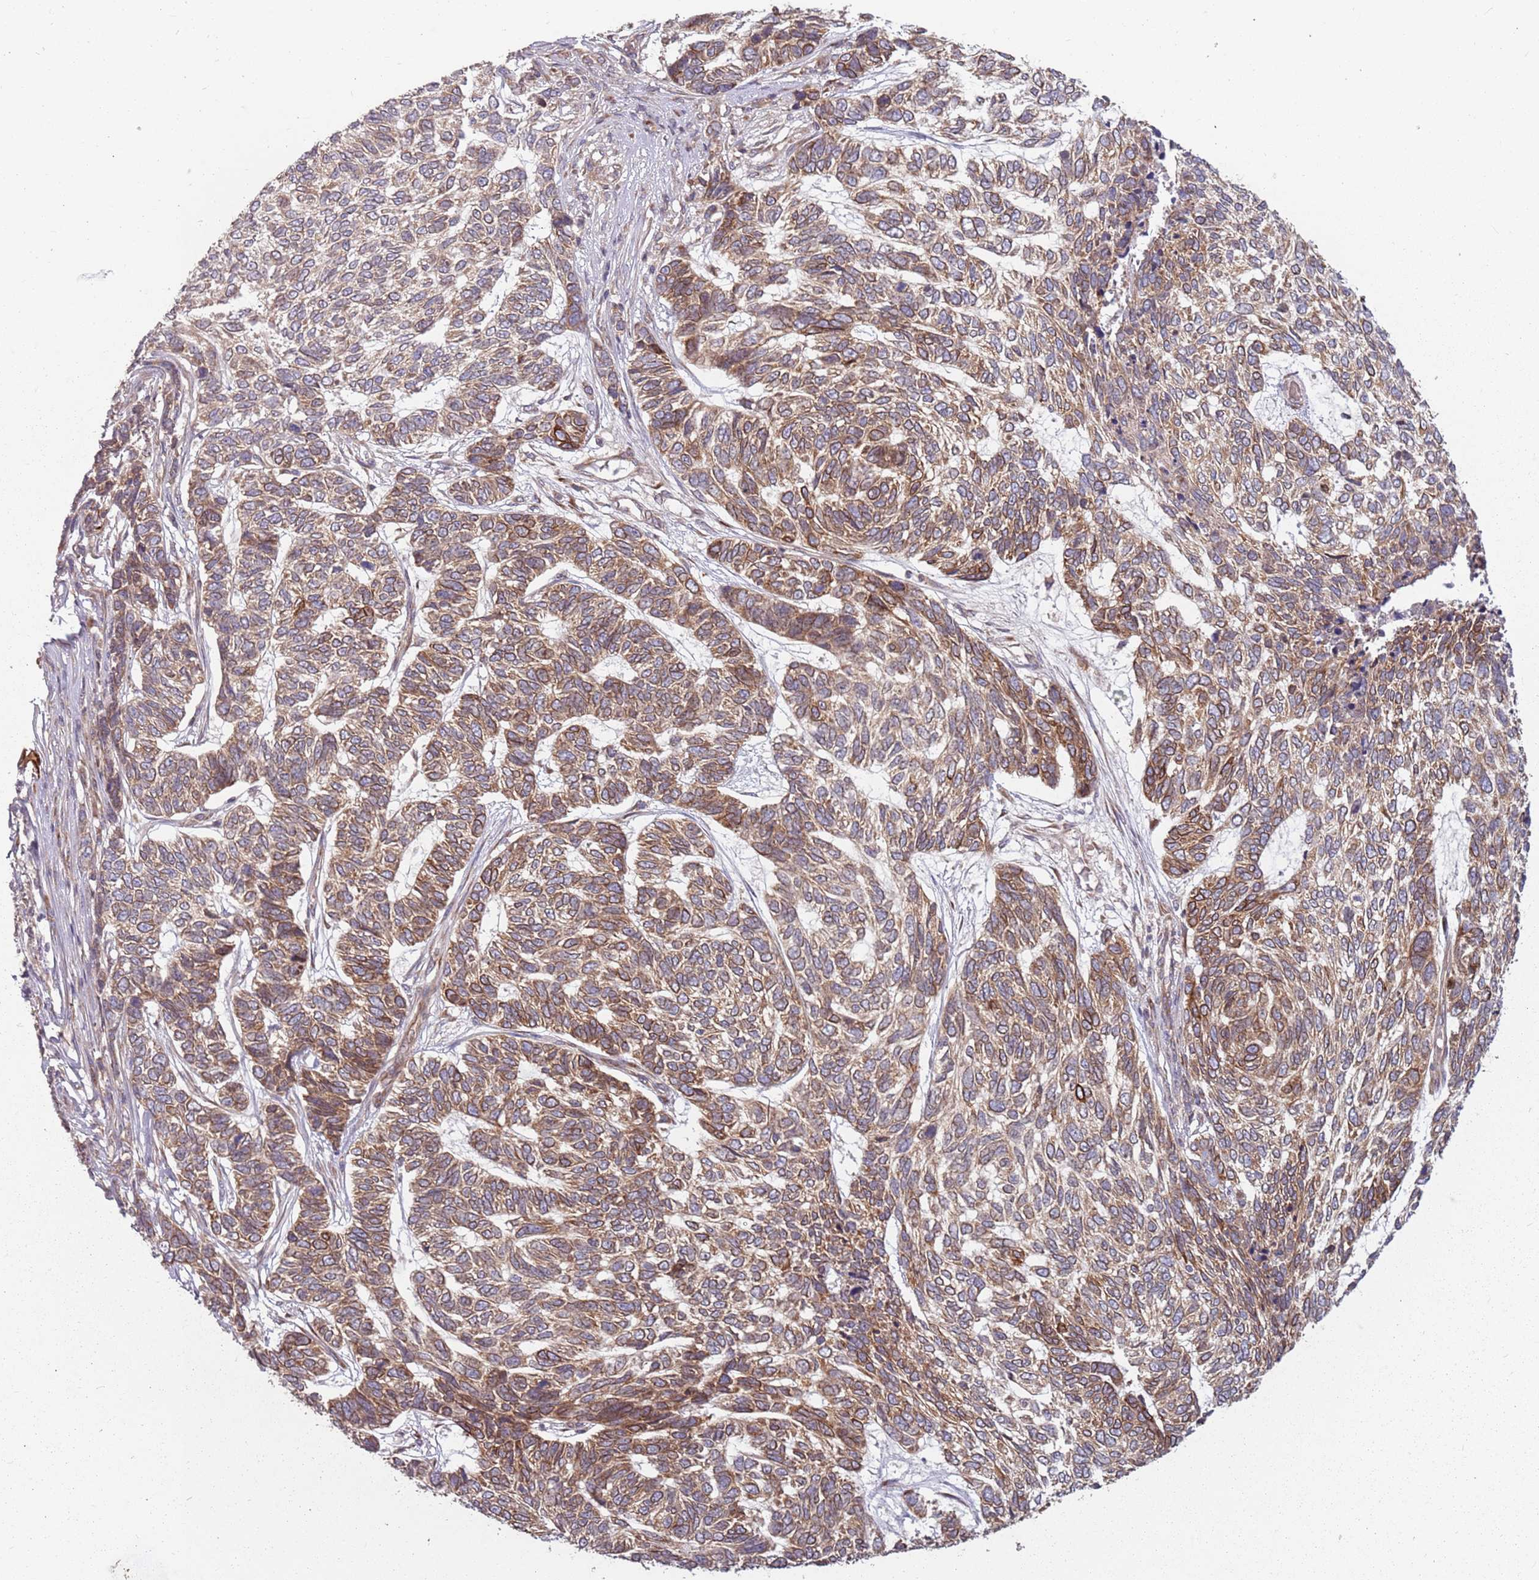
{"staining": {"intensity": "moderate", "quantity": ">75%", "location": "cytoplasmic/membranous"}, "tissue": "skin cancer", "cell_type": "Tumor cells", "image_type": "cancer", "snomed": [{"axis": "morphology", "description": "Basal cell carcinoma"}, {"axis": "topography", "description": "Skin"}], "caption": "Protein staining by immunohistochemistry (IHC) demonstrates moderate cytoplasmic/membranous positivity in approximately >75% of tumor cells in skin cancer. (DAB IHC, brown staining for protein, blue staining for nuclei).", "gene": "PLD6", "patient": {"sex": "female", "age": 65}}